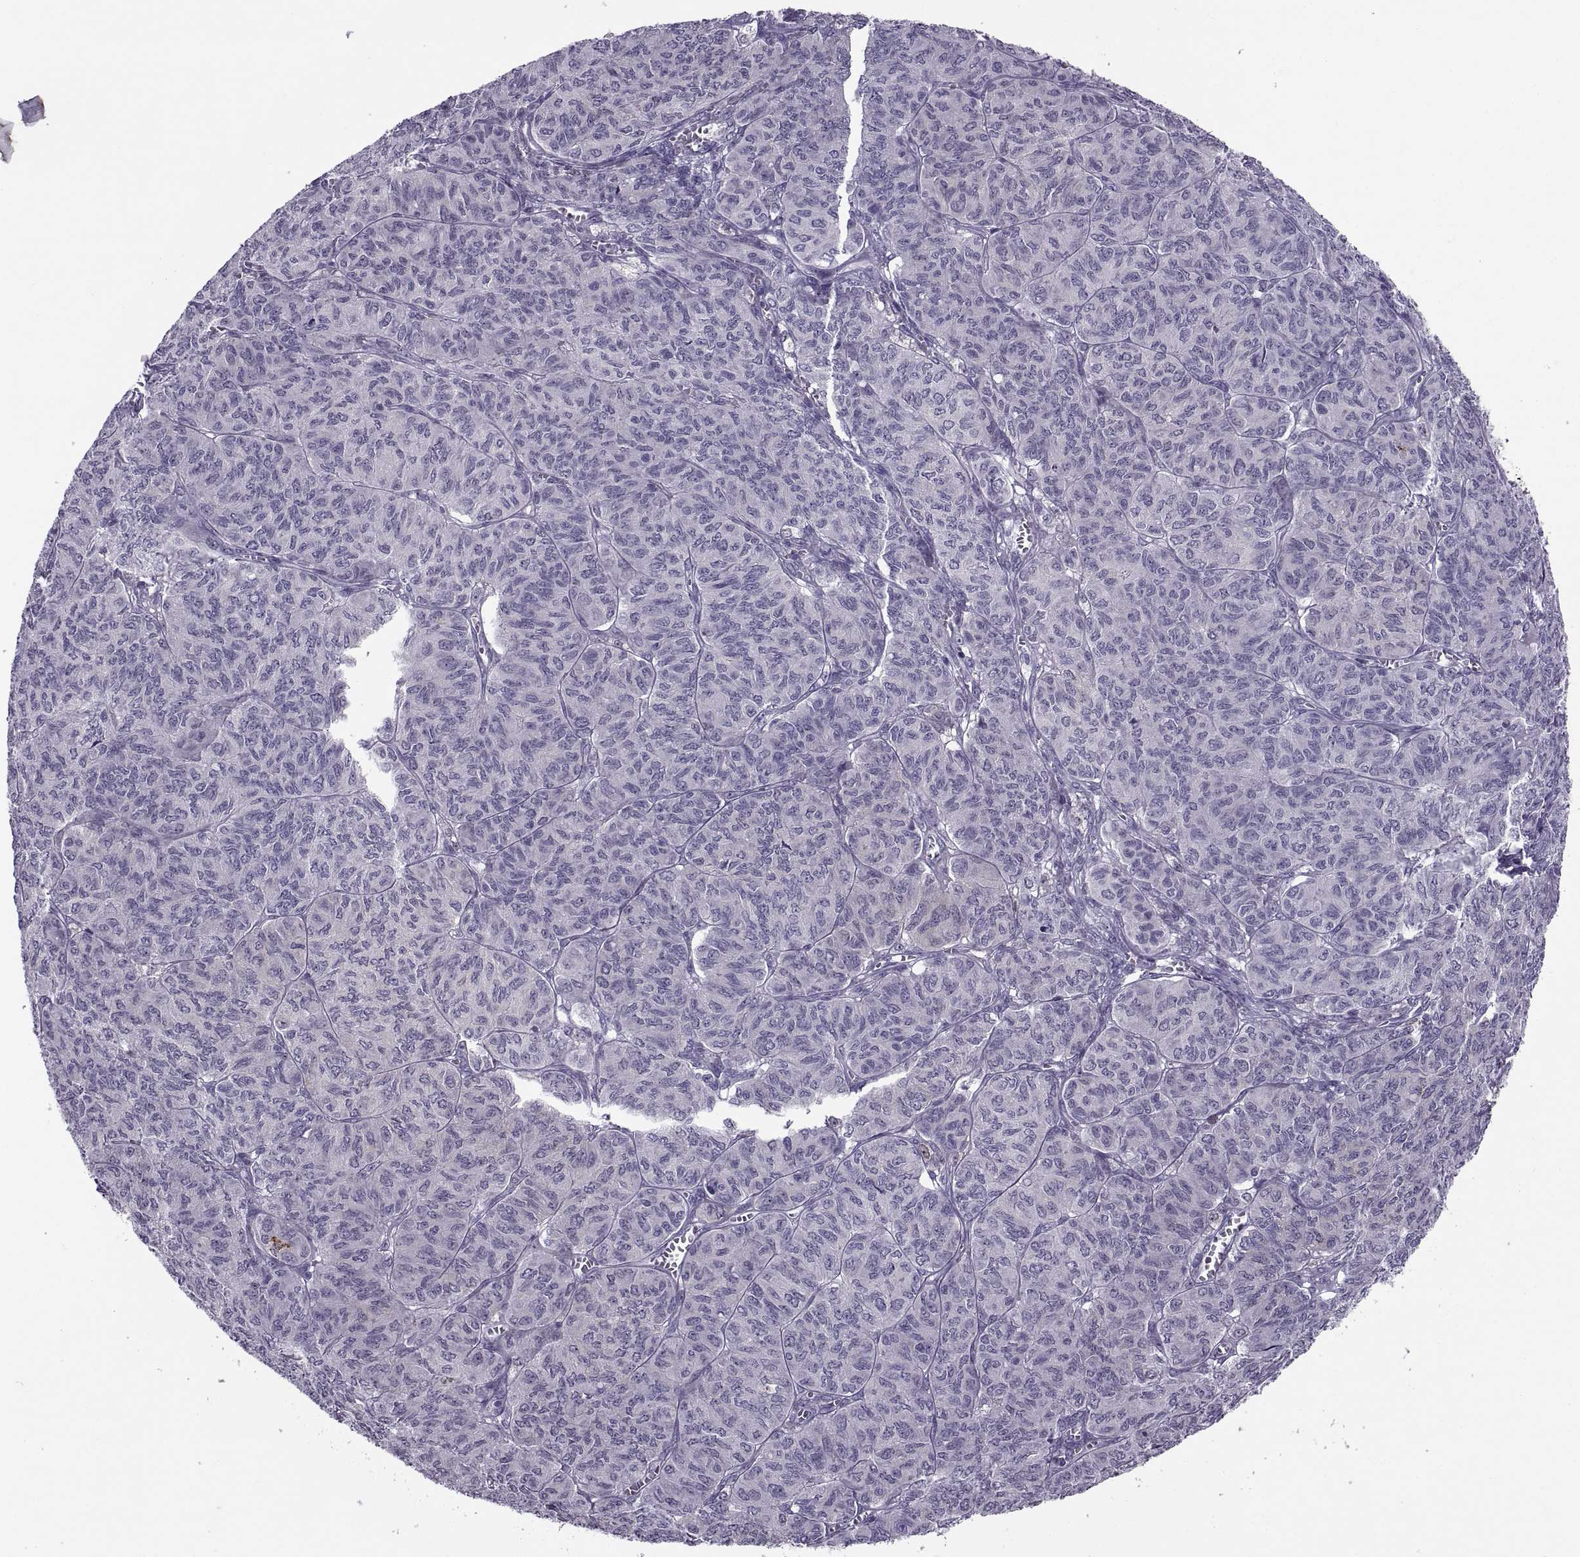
{"staining": {"intensity": "negative", "quantity": "none", "location": "none"}, "tissue": "ovarian cancer", "cell_type": "Tumor cells", "image_type": "cancer", "snomed": [{"axis": "morphology", "description": "Carcinoma, endometroid"}, {"axis": "topography", "description": "Ovary"}], "caption": "Immunohistochemical staining of endometroid carcinoma (ovarian) displays no significant expression in tumor cells.", "gene": "MAGEB1", "patient": {"sex": "female", "age": 80}}